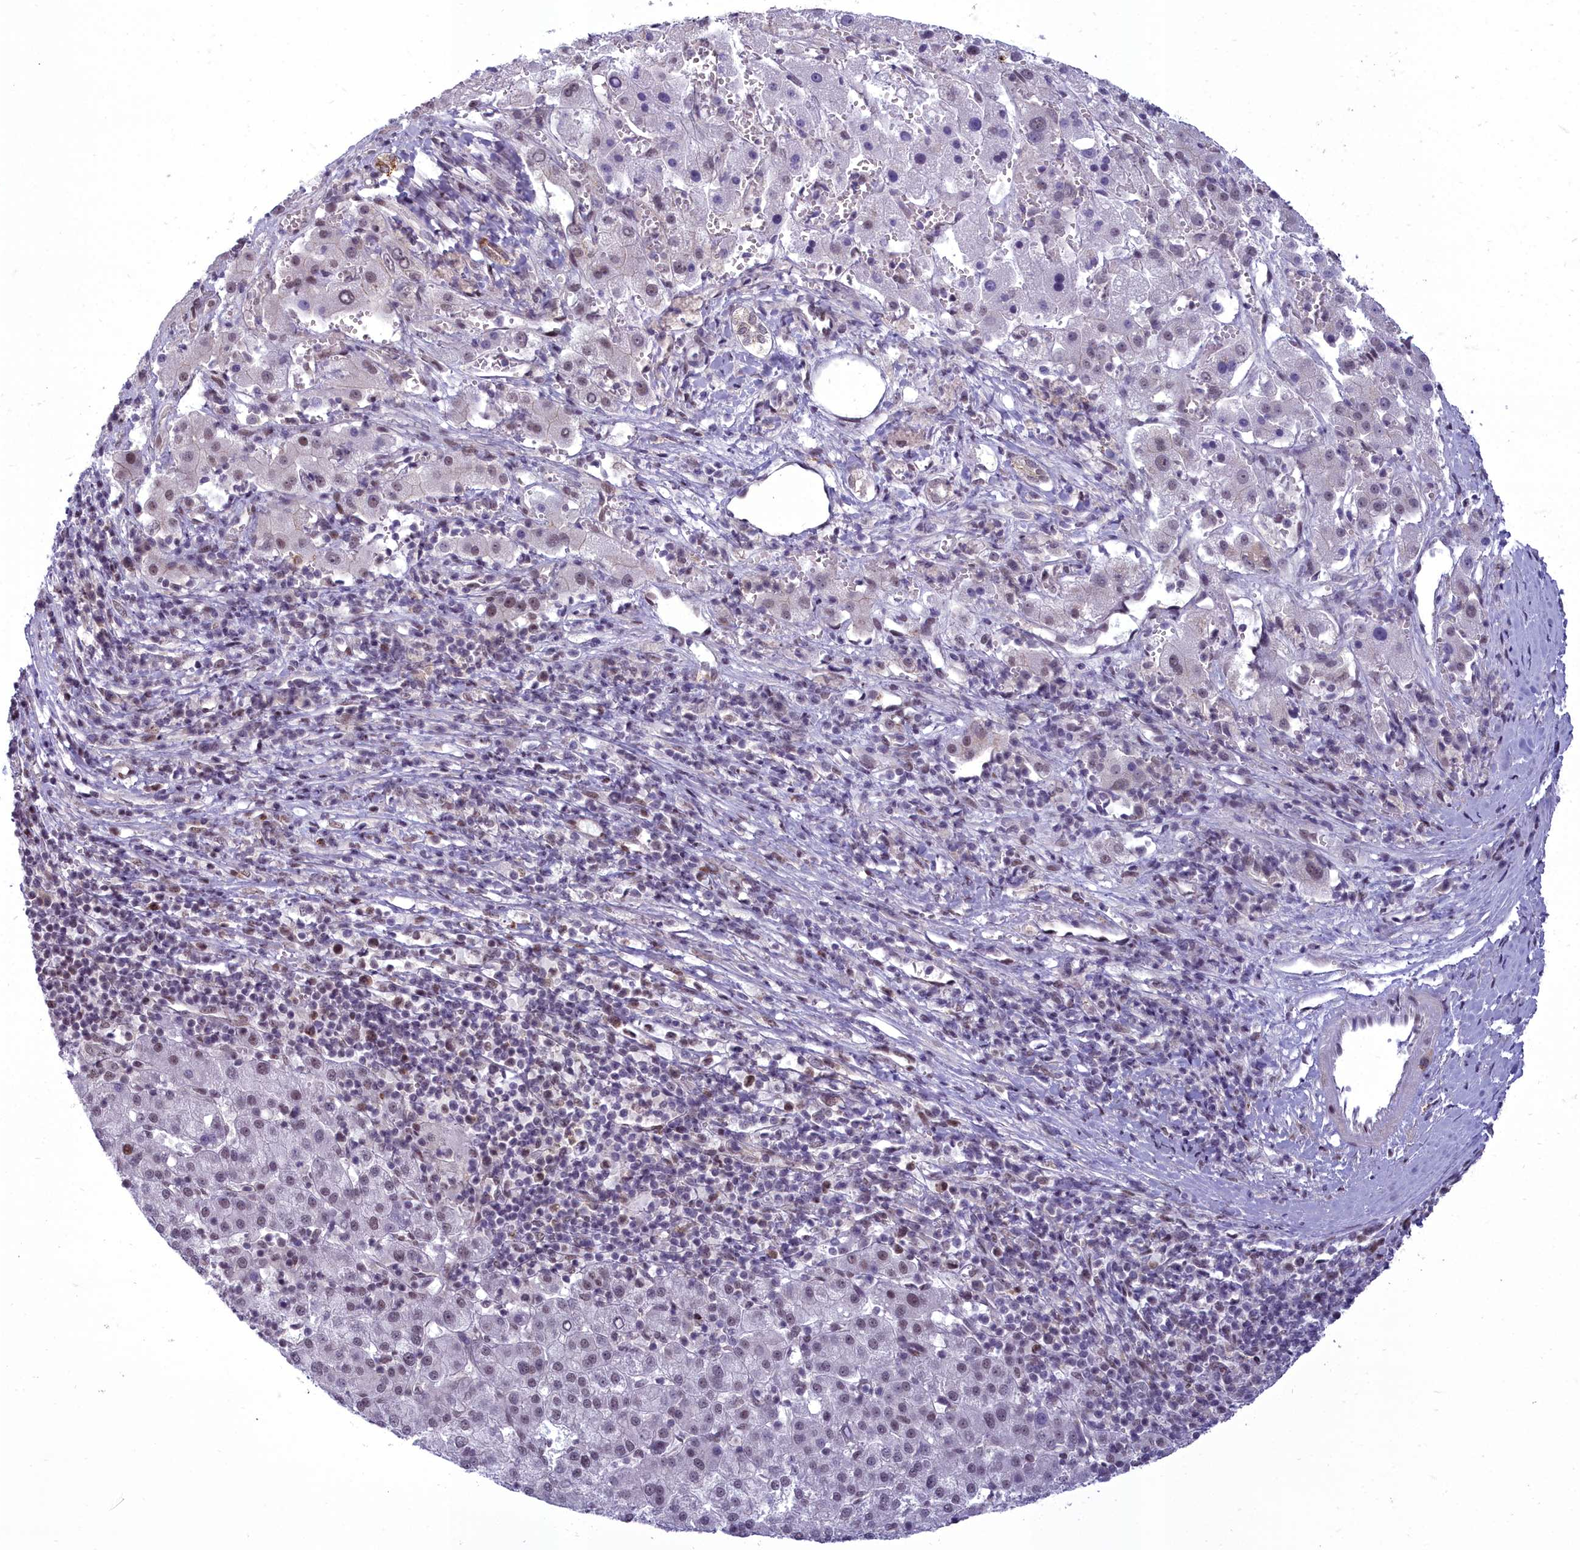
{"staining": {"intensity": "weak", "quantity": "25%-75%", "location": "nuclear"}, "tissue": "liver cancer", "cell_type": "Tumor cells", "image_type": "cancer", "snomed": [{"axis": "morphology", "description": "Carcinoma, Hepatocellular, NOS"}, {"axis": "topography", "description": "Liver"}], "caption": "Immunohistochemical staining of human hepatocellular carcinoma (liver) reveals low levels of weak nuclear protein expression in about 25%-75% of tumor cells.", "gene": "CEACAM19", "patient": {"sex": "female", "age": 58}}